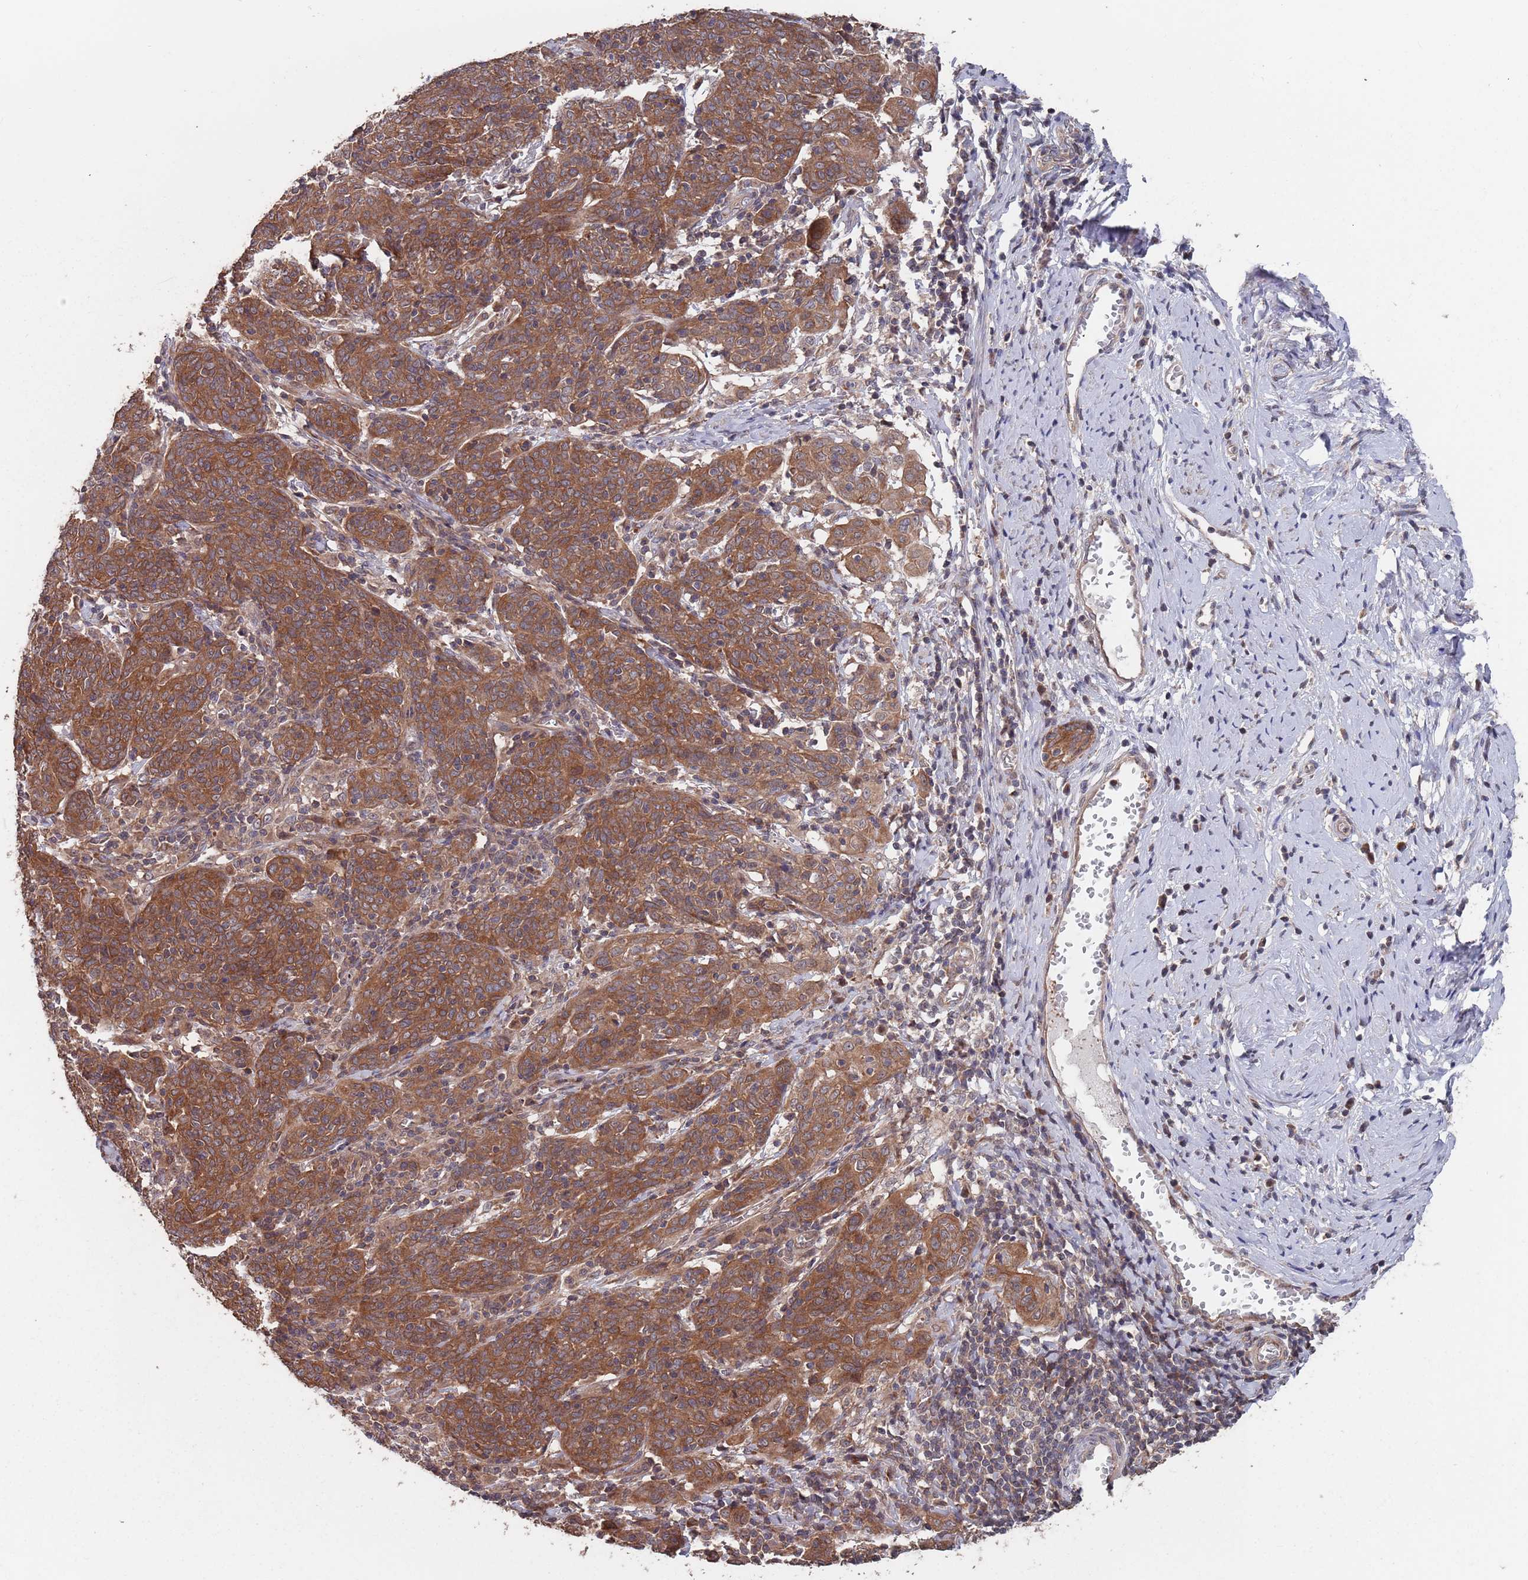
{"staining": {"intensity": "moderate", "quantity": ">75%", "location": "cytoplasmic/membranous"}, "tissue": "cervical cancer", "cell_type": "Tumor cells", "image_type": "cancer", "snomed": [{"axis": "morphology", "description": "Squamous cell carcinoma, NOS"}, {"axis": "topography", "description": "Cervix"}], "caption": "This is a micrograph of immunohistochemistry (IHC) staining of cervical cancer (squamous cell carcinoma), which shows moderate expression in the cytoplasmic/membranous of tumor cells.", "gene": "UNC45A", "patient": {"sex": "female", "age": 67}}